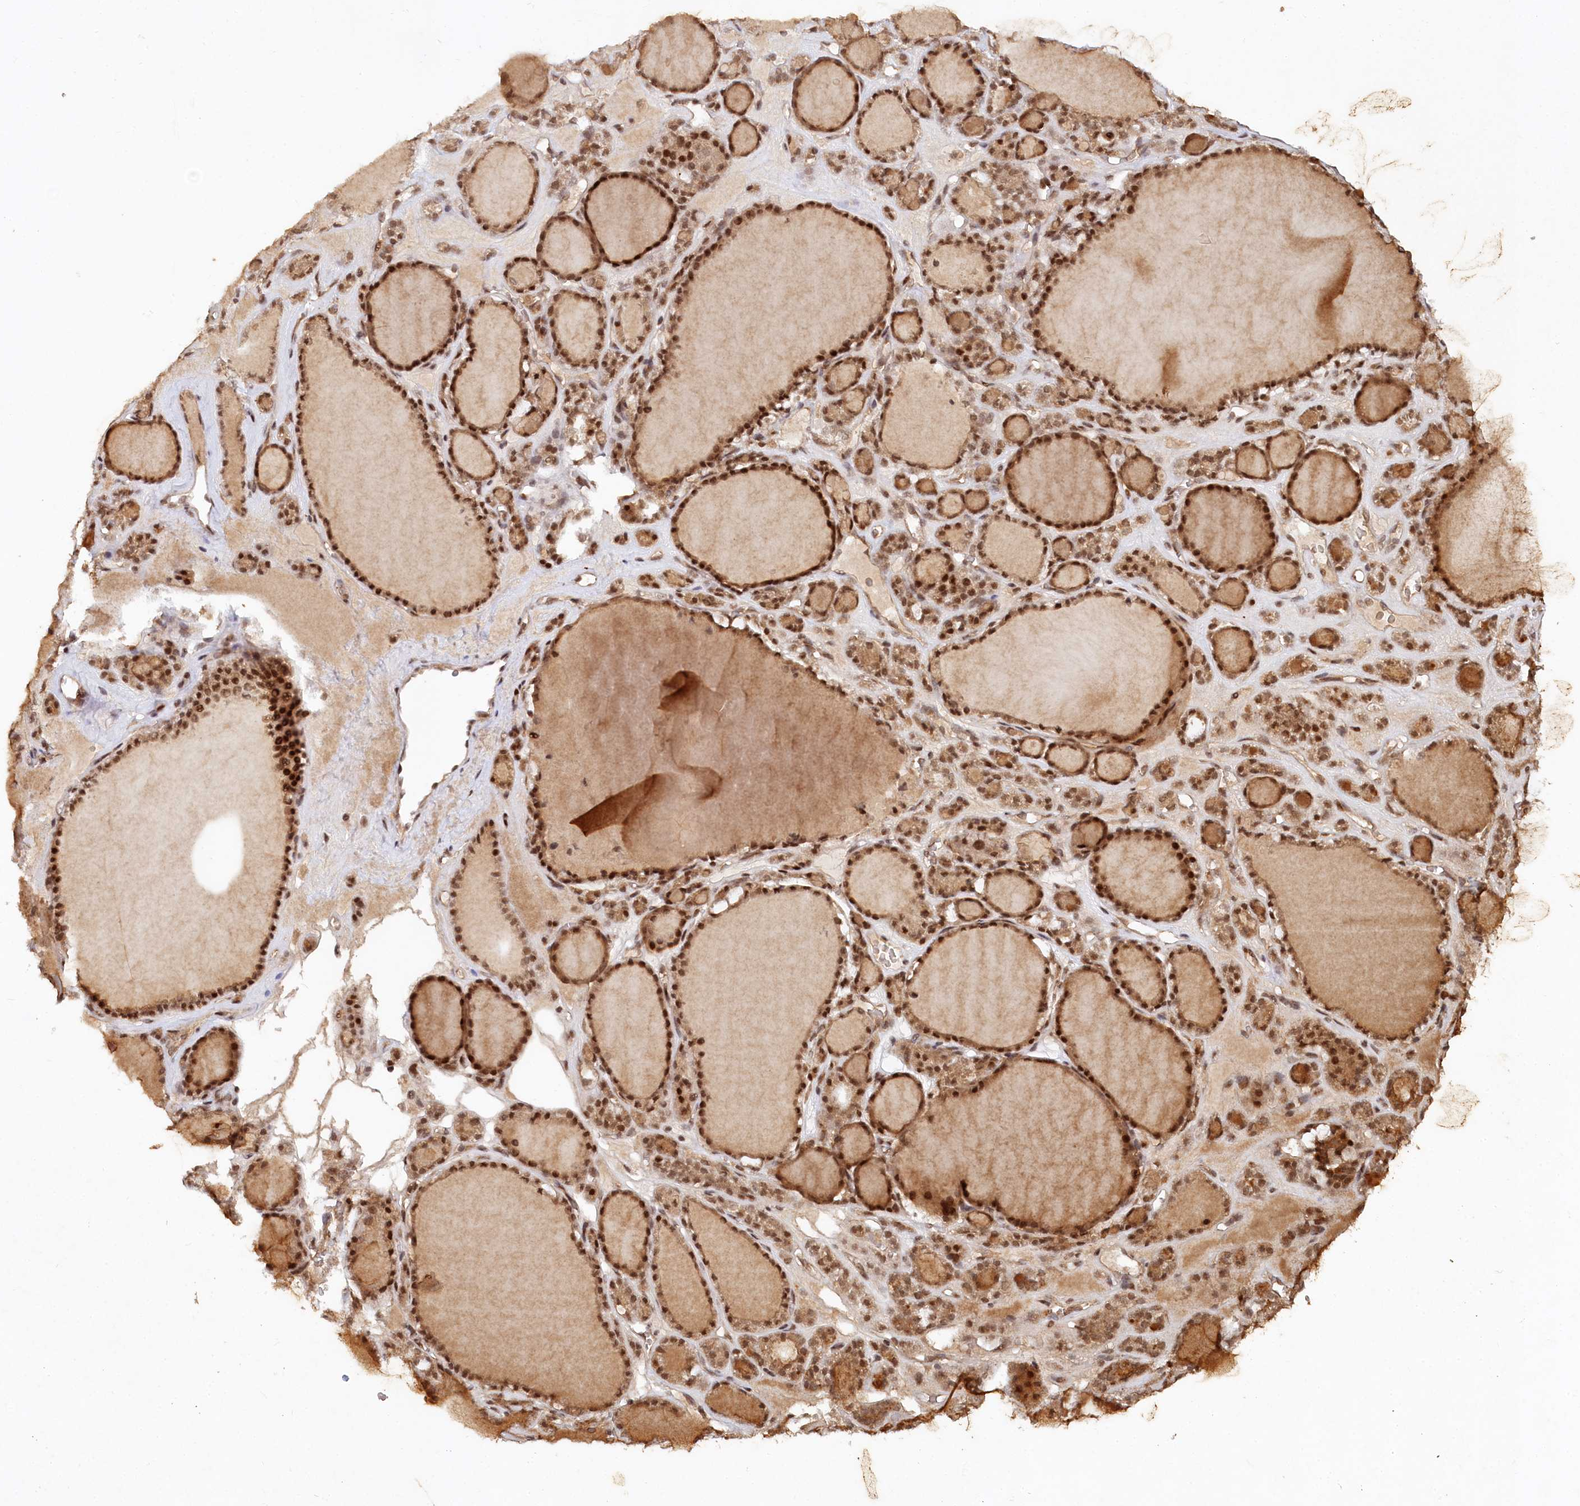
{"staining": {"intensity": "strong", "quantity": ">75%", "location": "nuclear"}, "tissue": "thyroid gland", "cell_type": "Glandular cells", "image_type": "normal", "snomed": [{"axis": "morphology", "description": "Normal tissue, NOS"}, {"axis": "topography", "description": "Thyroid gland"}], "caption": "Immunohistochemistry image of benign thyroid gland stained for a protein (brown), which shows high levels of strong nuclear staining in approximately >75% of glandular cells.", "gene": "CCDC65", "patient": {"sex": "female", "age": 28}}